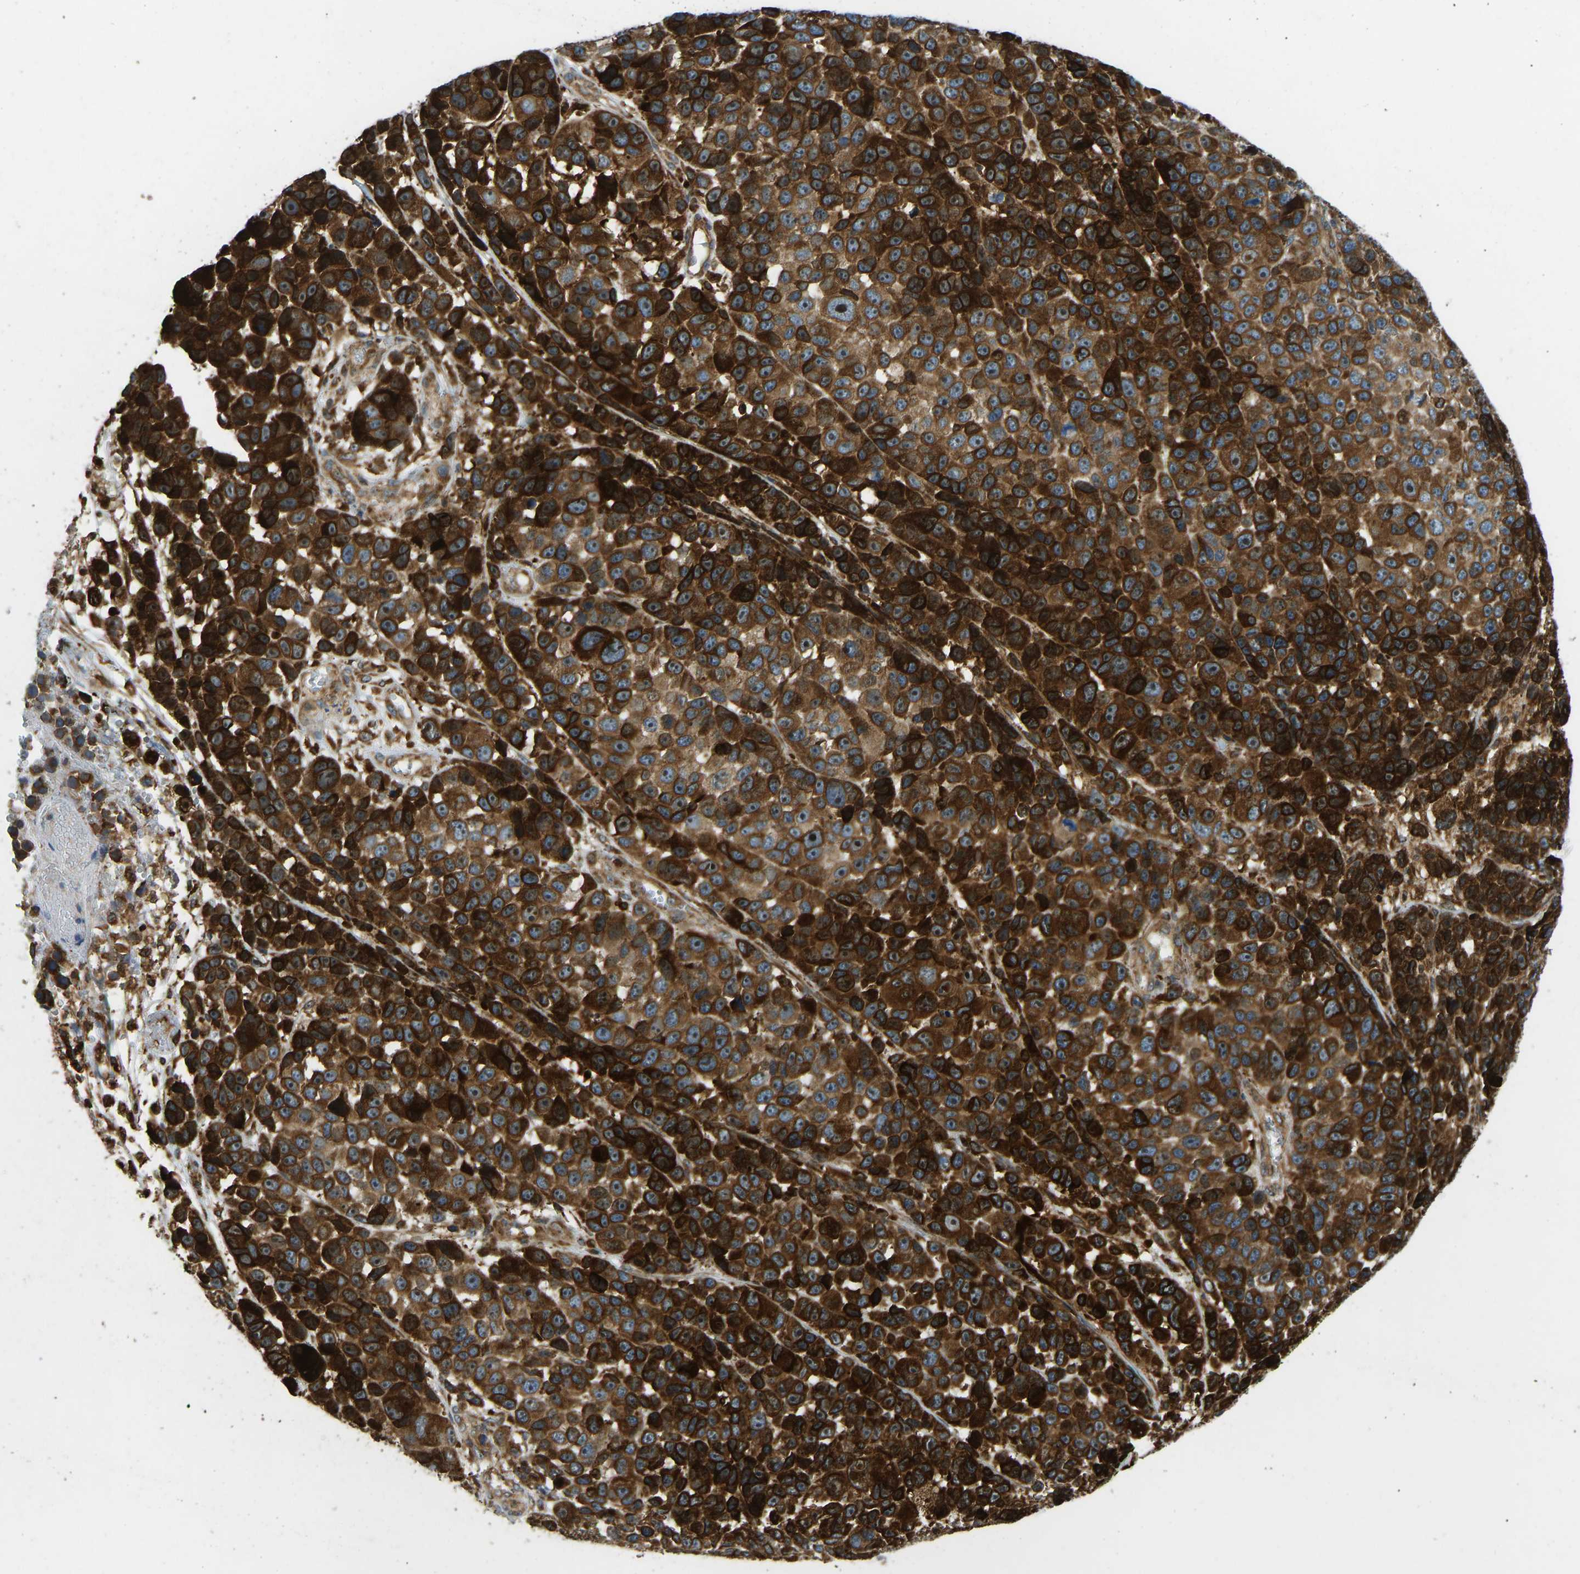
{"staining": {"intensity": "strong", "quantity": ">75%", "location": "cytoplasmic/membranous,nuclear"}, "tissue": "melanoma", "cell_type": "Tumor cells", "image_type": "cancer", "snomed": [{"axis": "morphology", "description": "Malignant melanoma, NOS"}, {"axis": "topography", "description": "Skin"}], "caption": "Immunohistochemical staining of human malignant melanoma displays strong cytoplasmic/membranous and nuclear protein expression in about >75% of tumor cells.", "gene": "OS9", "patient": {"sex": "male", "age": 53}}